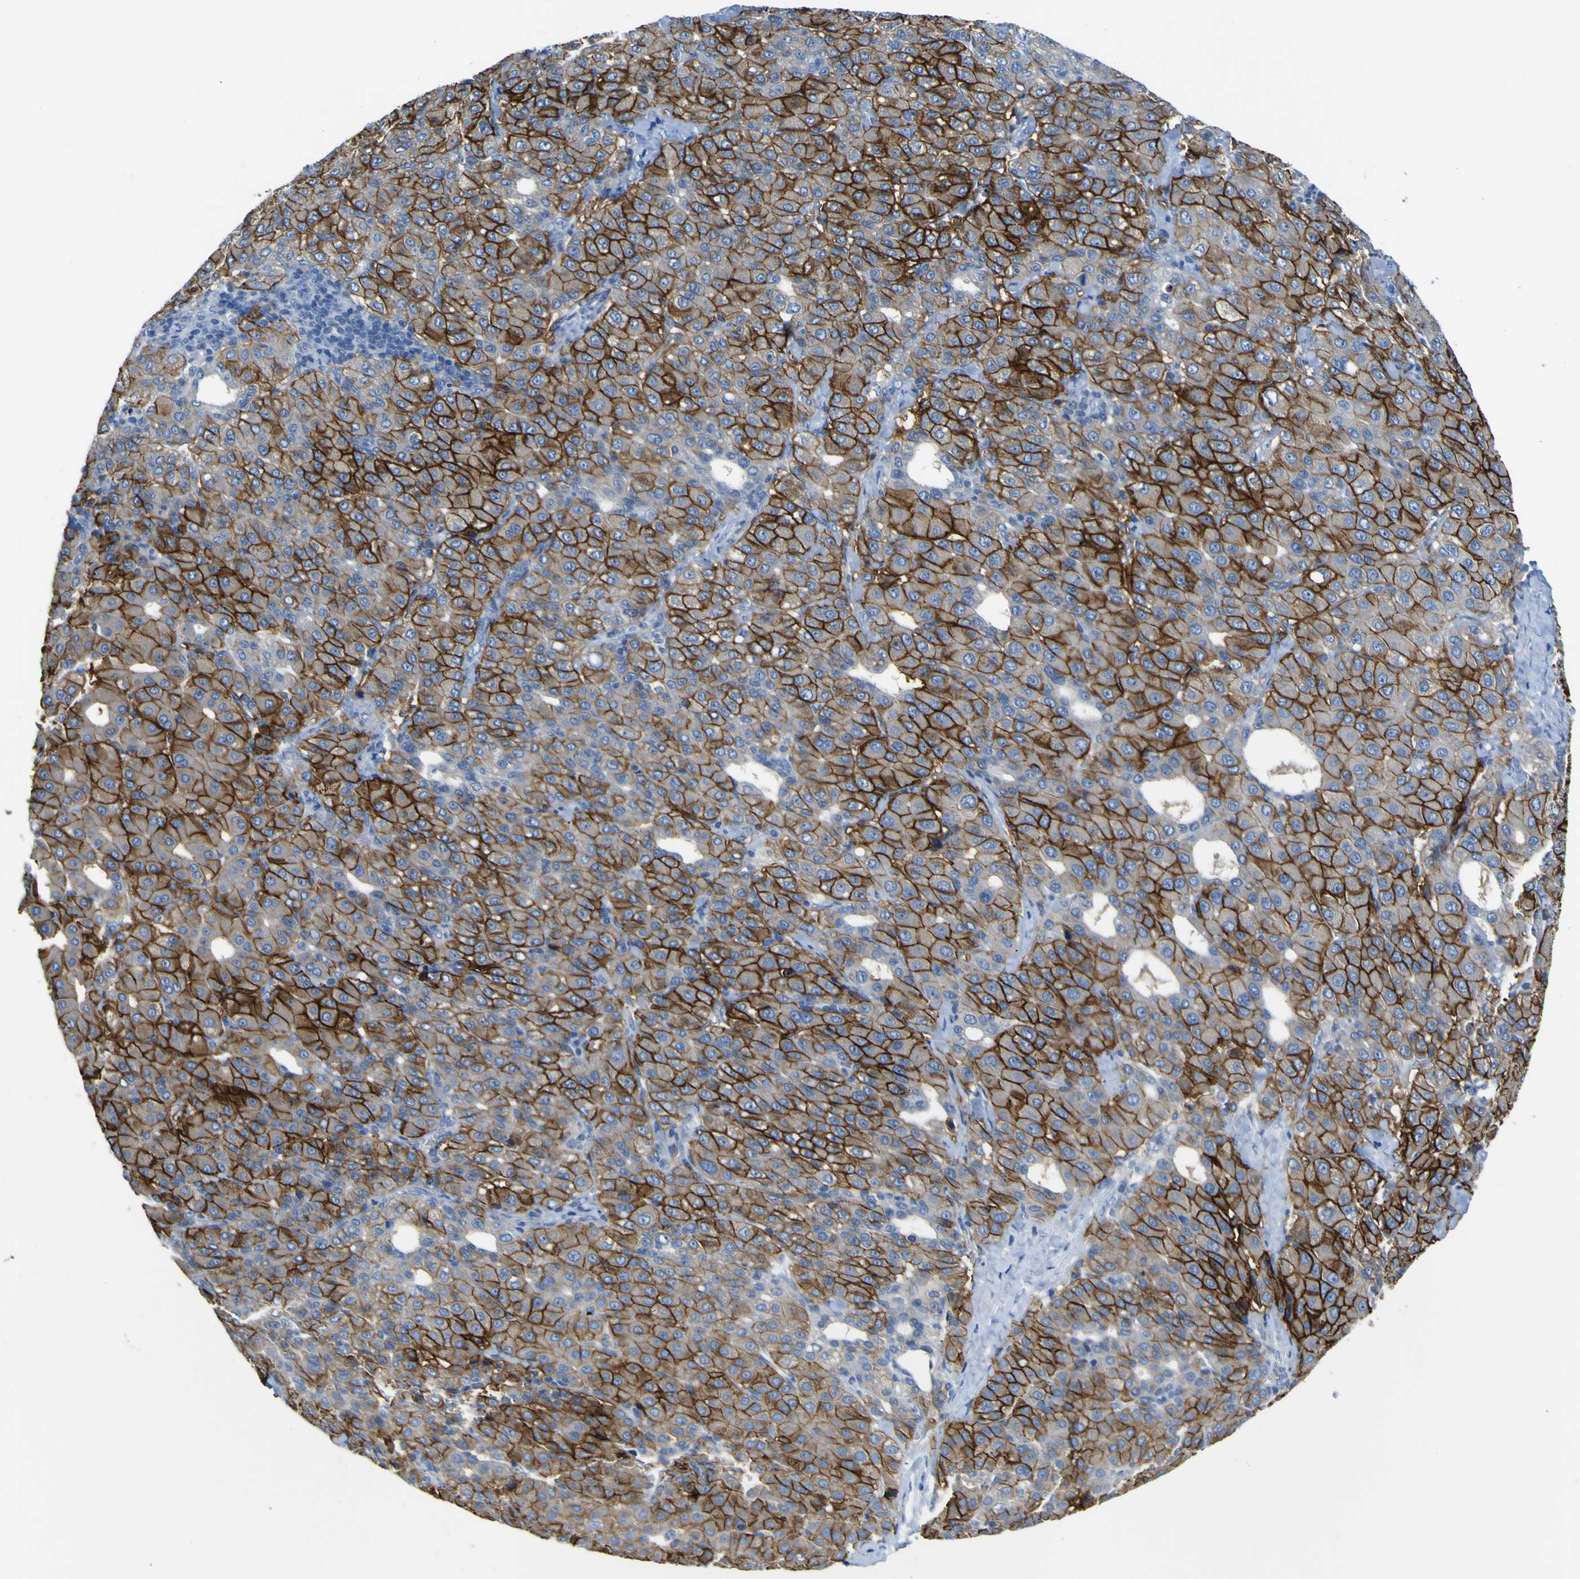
{"staining": {"intensity": "strong", "quantity": ">75%", "location": "cytoplasmic/membranous"}, "tissue": "liver cancer", "cell_type": "Tumor cells", "image_type": "cancer", "snomed": [{"axis": "morphology", "description": "Carcinoma, Hepatocellular, NOS"}, {"axis": "topography", "description": "Liver"}], "caption": "There is high levels of strong cytoplasmic/membranous positivity in tumor cells of liver hepatocellular carcinoma, as demonstrated by immunohistochemical staining (brown color).", "gene": "ADGRA2", "patient": {"sex": "male", "age": 65}}